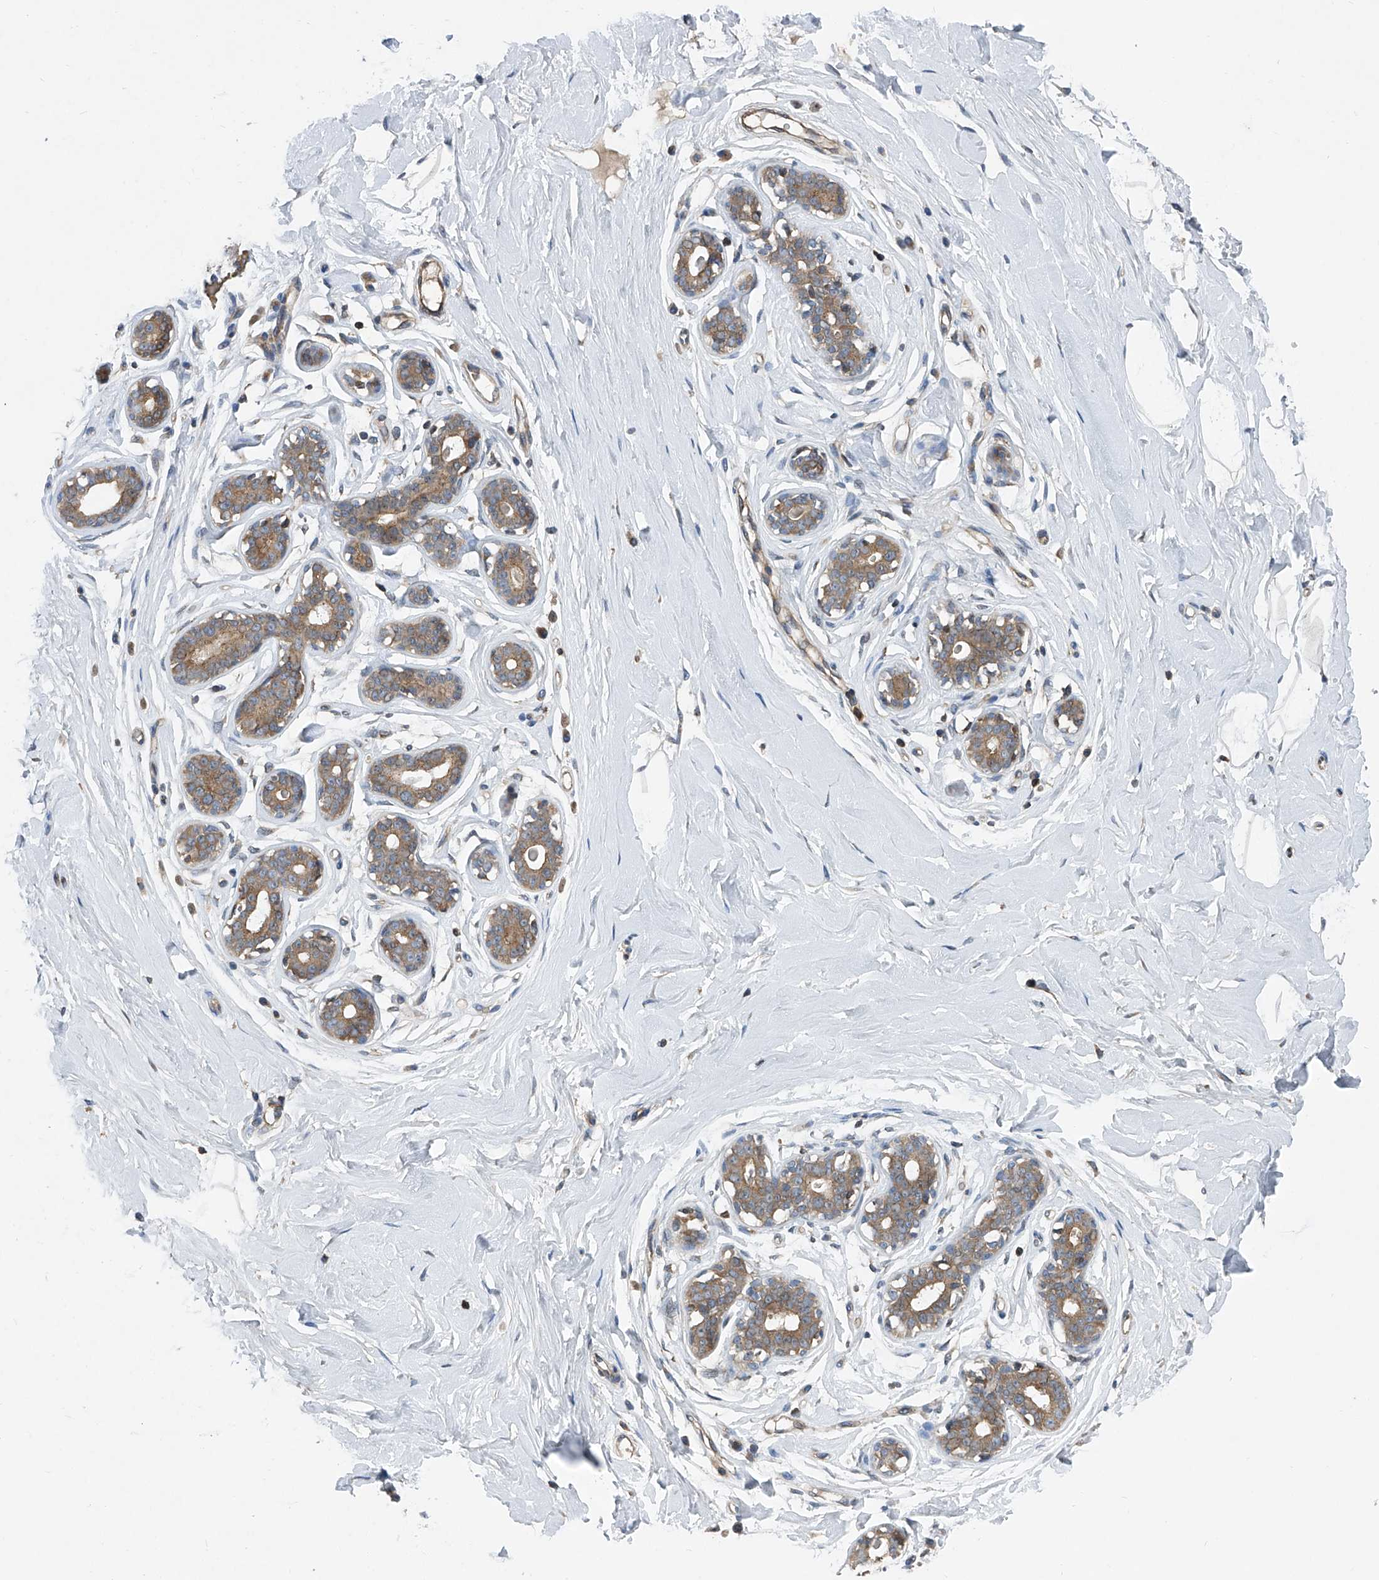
{"staining": {"intensity": "negative", "quantity": "none", "location": "none"}, "tissue": "breast", "cell_type": "Adipocytes", "image_type": "normal", "snomed": [{"axis": "morphology", "description": "Normal tissue, NOS"}, {"axis": "morphology", "description": "Adenoma, NOS"}, {"axis": "topography", "description": "Breast"}], "caption": "Human breast stained for a protein using immunohistochemistry (IHC) exhibits no positivity in adipocytes.", "gene": "TRIM38", "patient": {"sex": "female", "age": 23}}